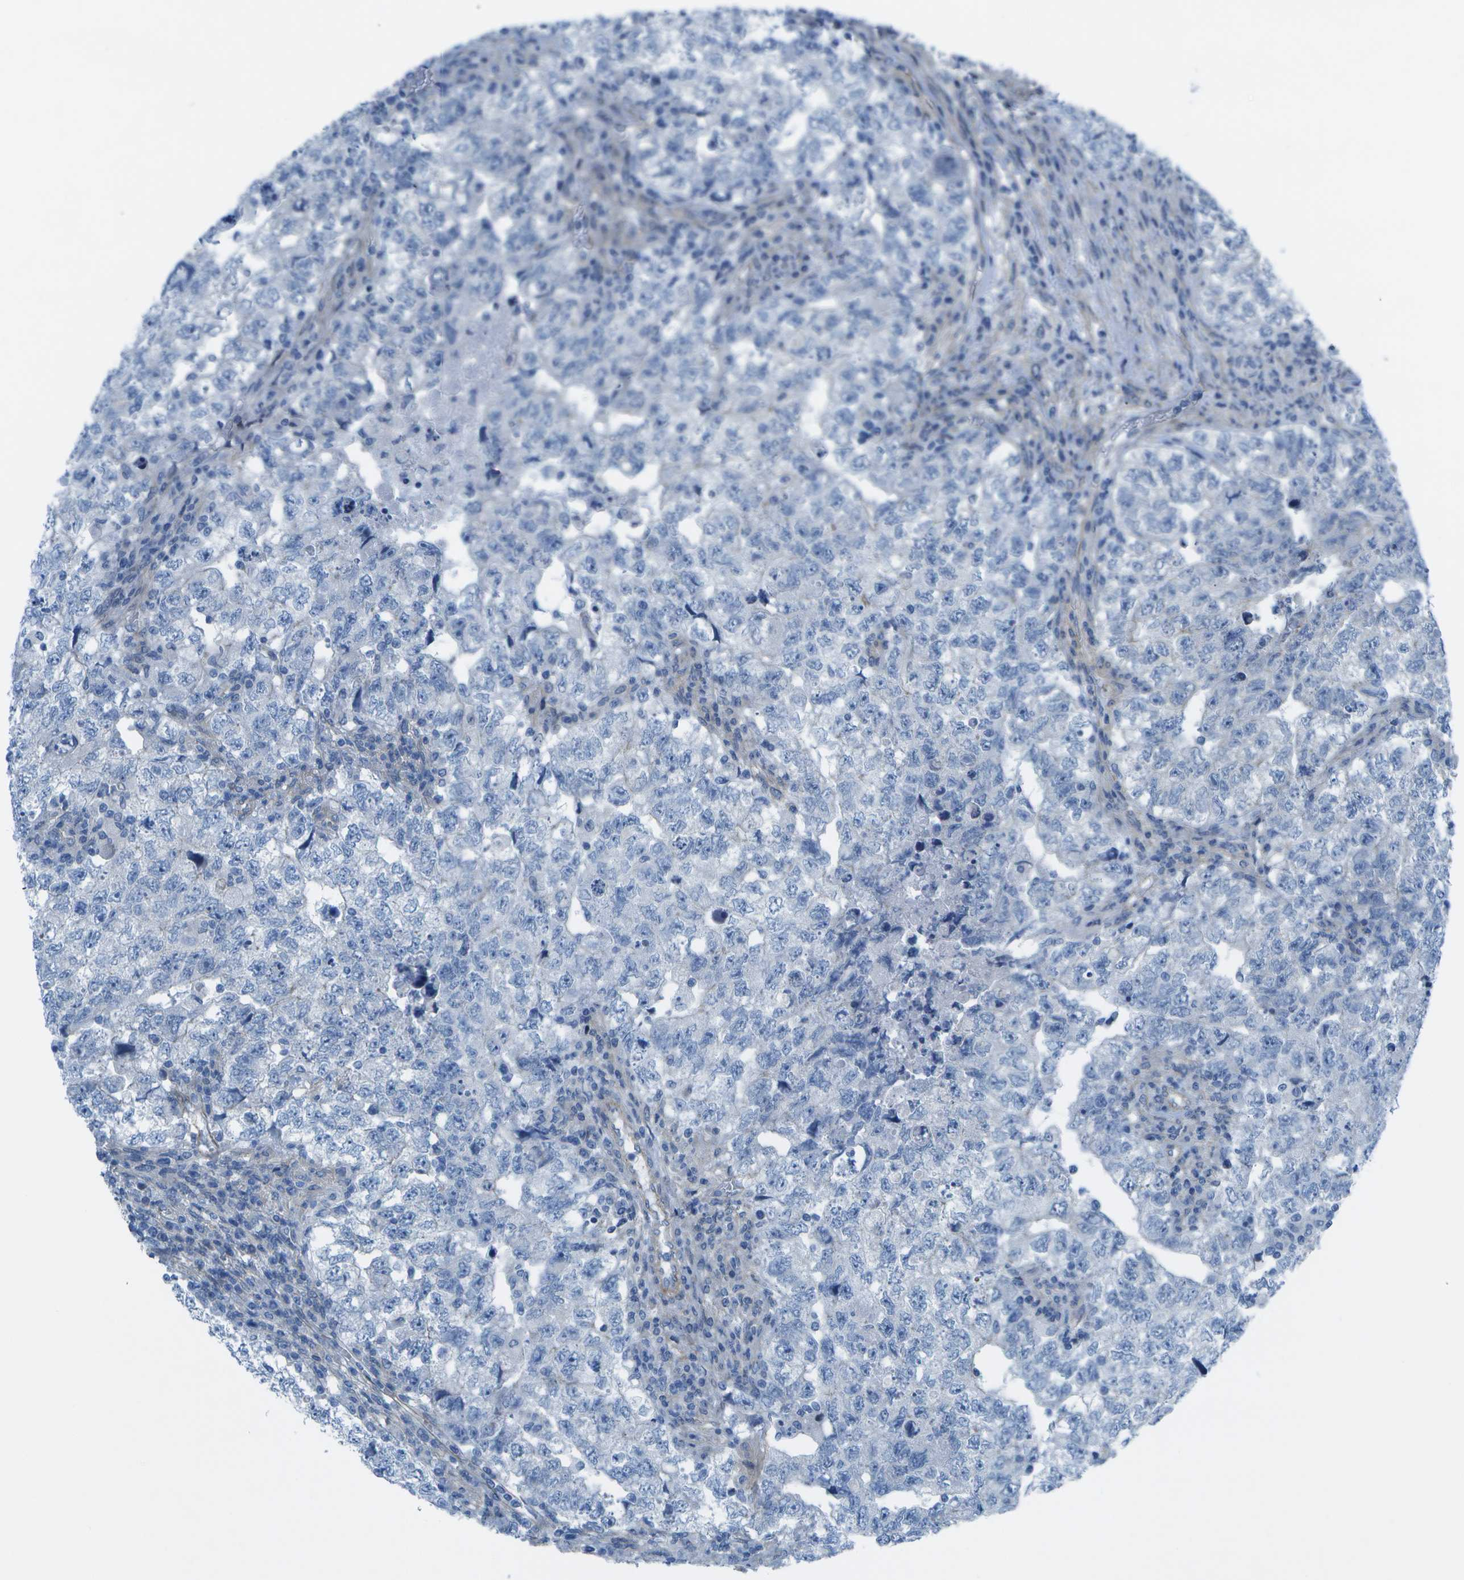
{"staining": {"intensity": "negative", "quantity": "none", "location": "none"}, "tissue": "testis cancer", "cell_type": "Tumor cells", "image_type": "cancer", "snomed": [{"axis": "morphology", "description": "Carcinoma, Embryonal, NOS"}, {"axis": "topography", "description": "Testis"}], "caption": "This is an immunohistochemistry (IHC) image of human testis cancer (embryonal carcinoma). There is no staining in tumor cells.", "gene": "SORBS3", "patient": {"sex": "male", "age": 36}}